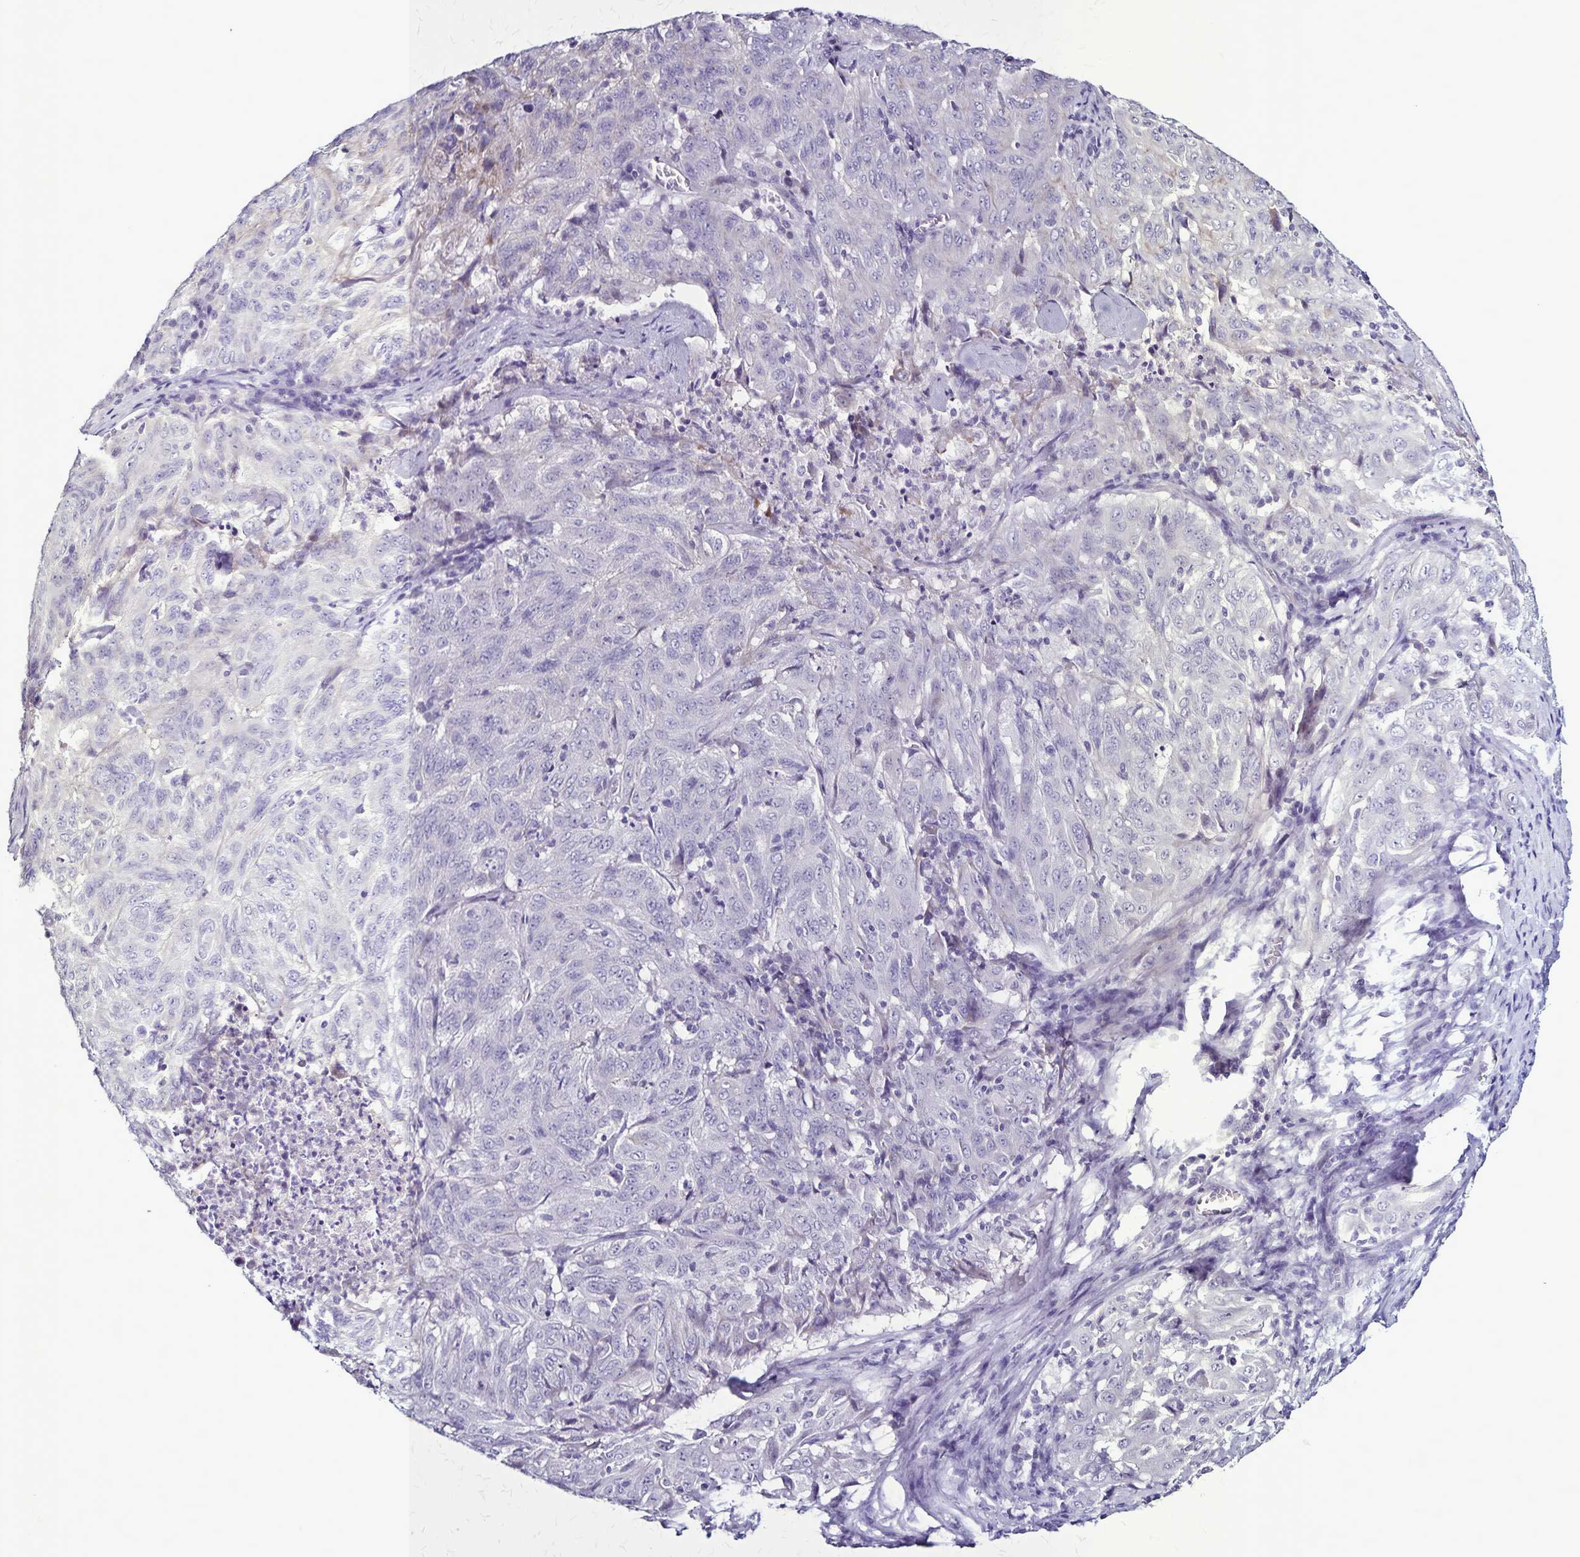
{"staining": {"intensity": "negative", "quantity": "none", "location": "none"}, "tissue": "pancreatic cancer", "cell_type": "Tumor cells", "image_type": "cancer", "snomed": [{"axis": "morphology", "description": "Adenocarcinoma, NOS"}, {"axis": "topography", "description": "Pancreas"}], "caption": "Tumor cells show no significant protein expression in pancreatic adenocarcinoma.", "gene": "PLXNA4", "patient": {"sex": "male", "age": 63}}